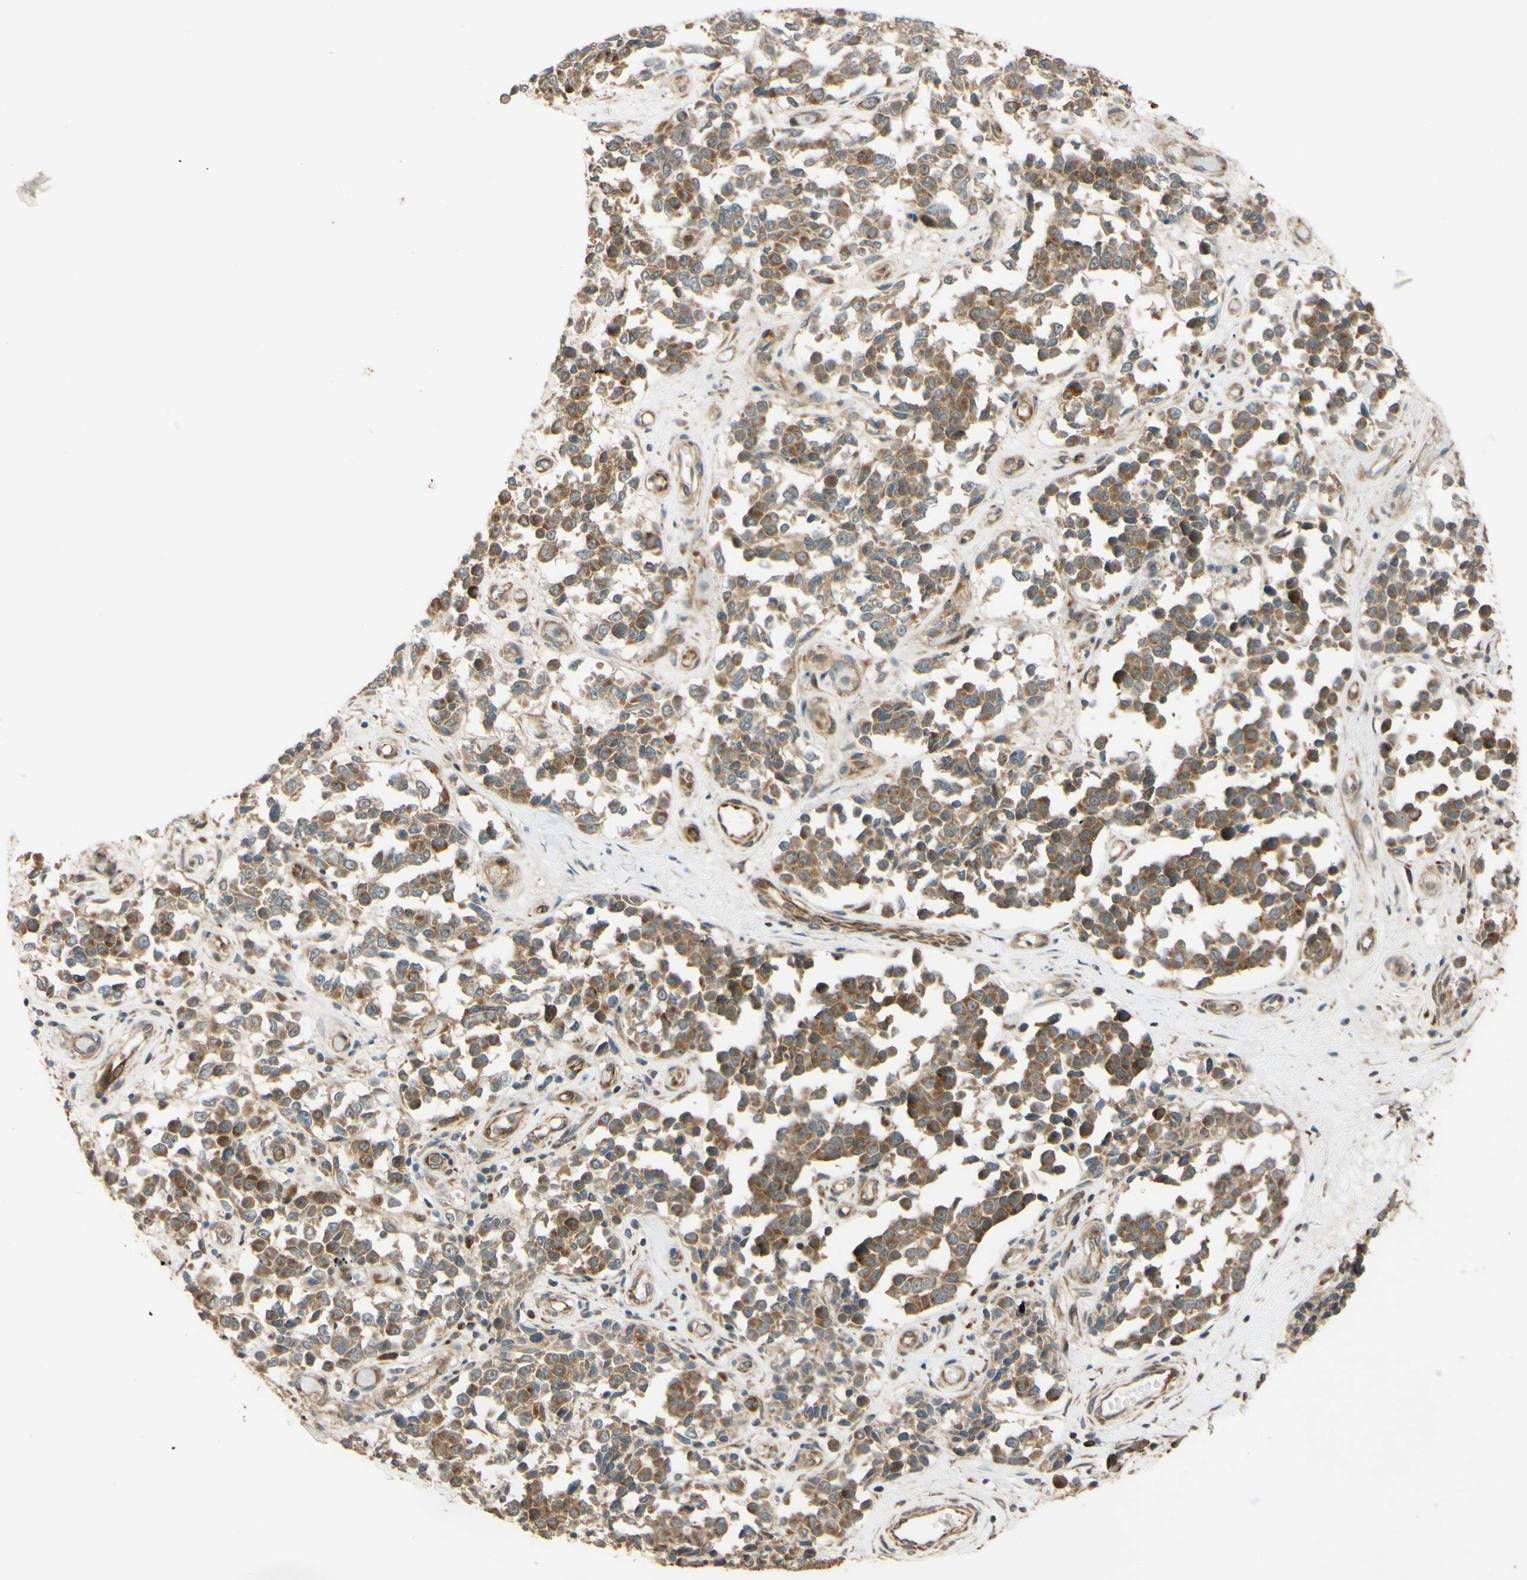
{"staining": {"intensity": "moderate", "quantity": ">75%", "location": "cytoplasmic/membranous"}, "tissue": "melanoma", "cell_type": "Tumor cells", "image_type": "cancer", "snomed": [{"axis": "morphology", "description": "Malignant melanoma, NOS"}, {"axis": "topography", "description": "Skin"}], "caption": "IHC staining of malignant melanoma, which exhibits medium levels of moderate cytoplasmic/membranous staining in approximately >75% of tumor cells indicating moderate cytoplasmic/membranous protein expression. The staining was performed using DAB (brown) for protein detection and nuclei were counterstained in hematoxylin (blue).", "gene": "RNF19A", "patient": {"sex": "female", "age": 64}}